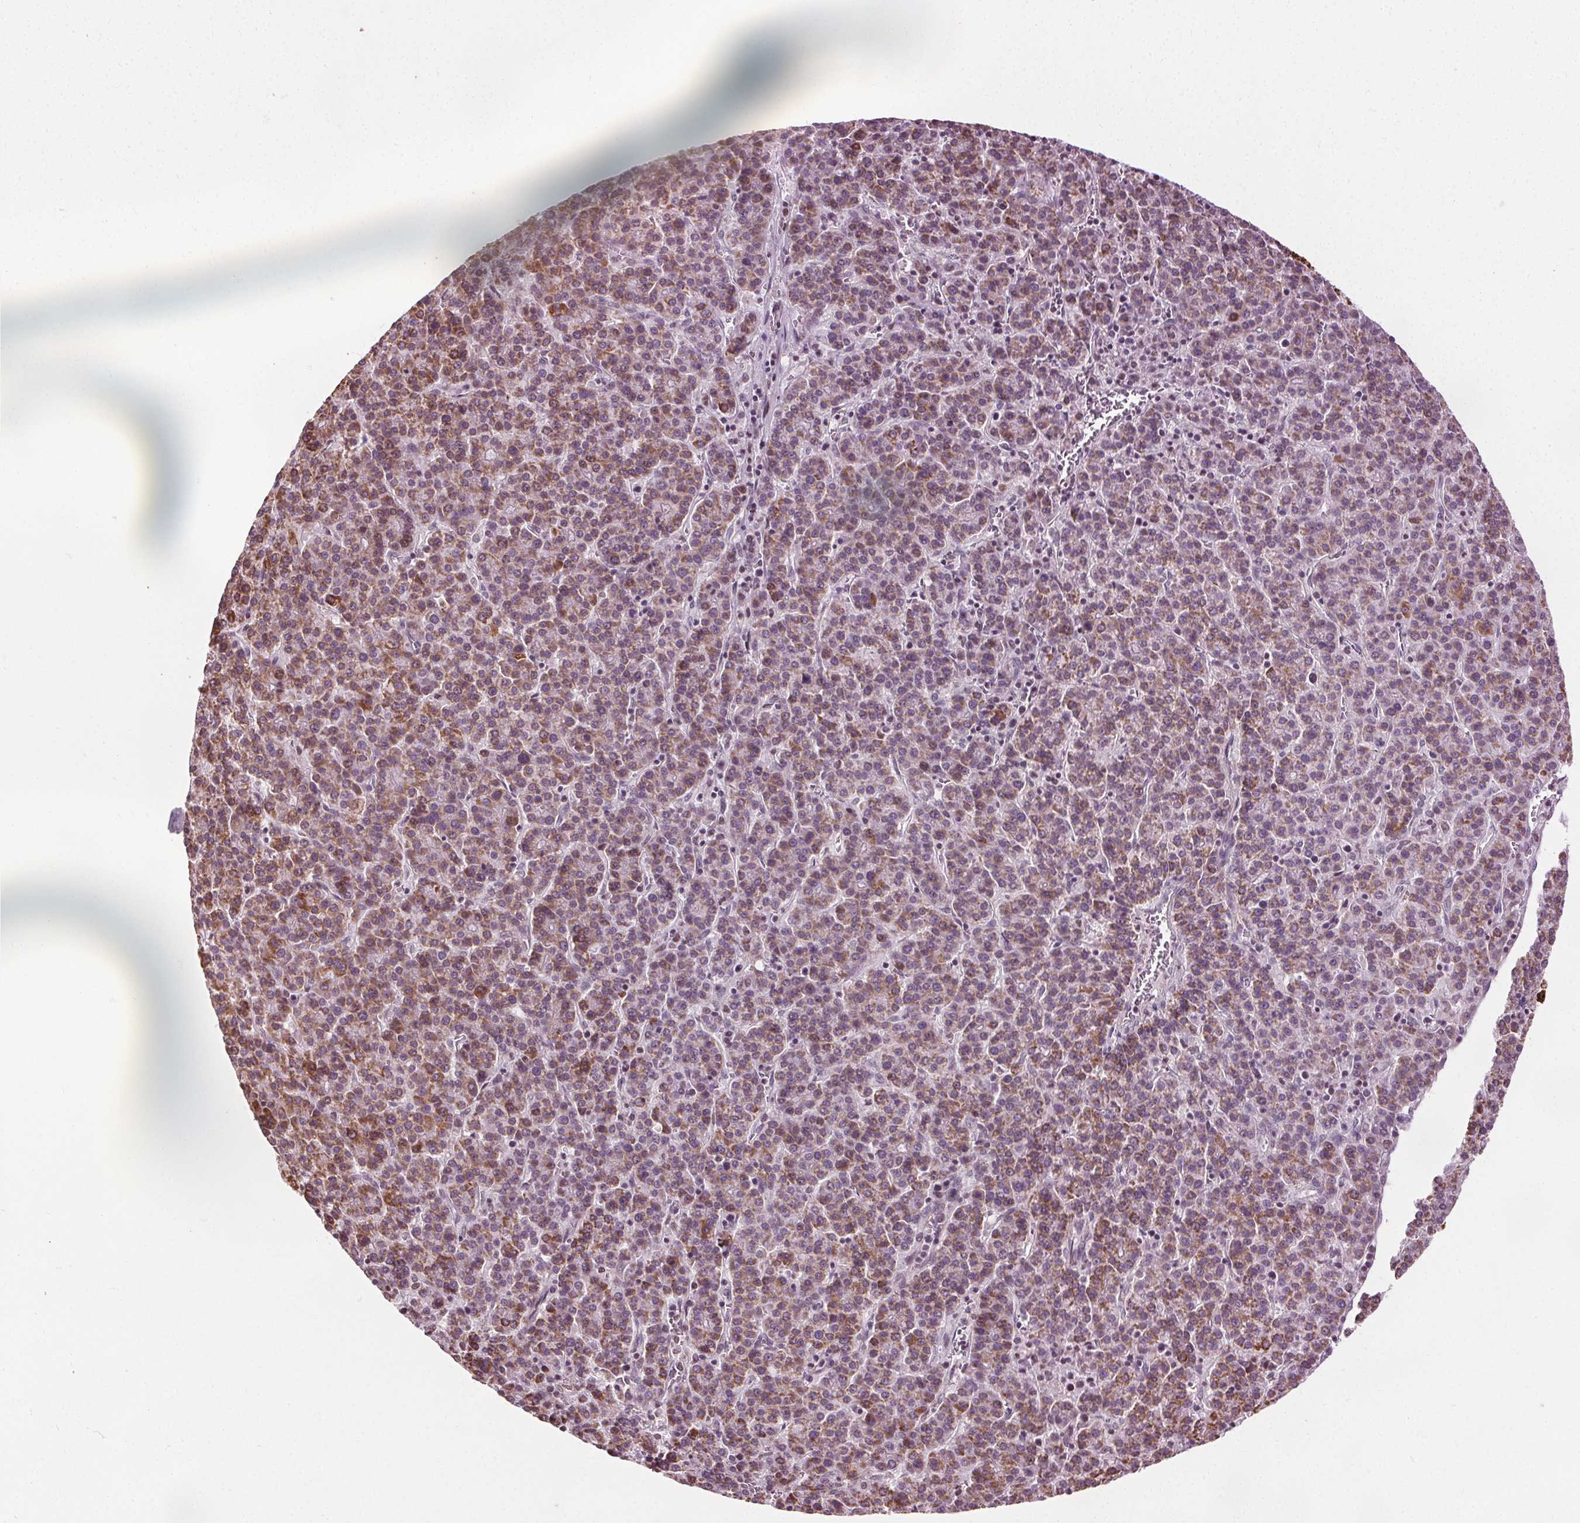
{"staining": {"intensity": "moderate", "quantity": "25%-75%", "location": "cytoplasmic/membranous"}, "tissue": "liver cancer", "cell_type": "Tumor cells", "image_type": "cancer", "snomed": [{"axis": "morphology", "description": "Carcinoma, Hepatocellular, NOS"}, {"axis": "topography", "description": "Liver"}], "caption": "Liver hepatocellular carcinoma stained with a brown dye demonstrates moderate cytoplasmic/membranous positive staining in approximately 25%-75% of tumor cells.", "gene": "LFNG", "patient": {"sex": "female", "age": 58}}